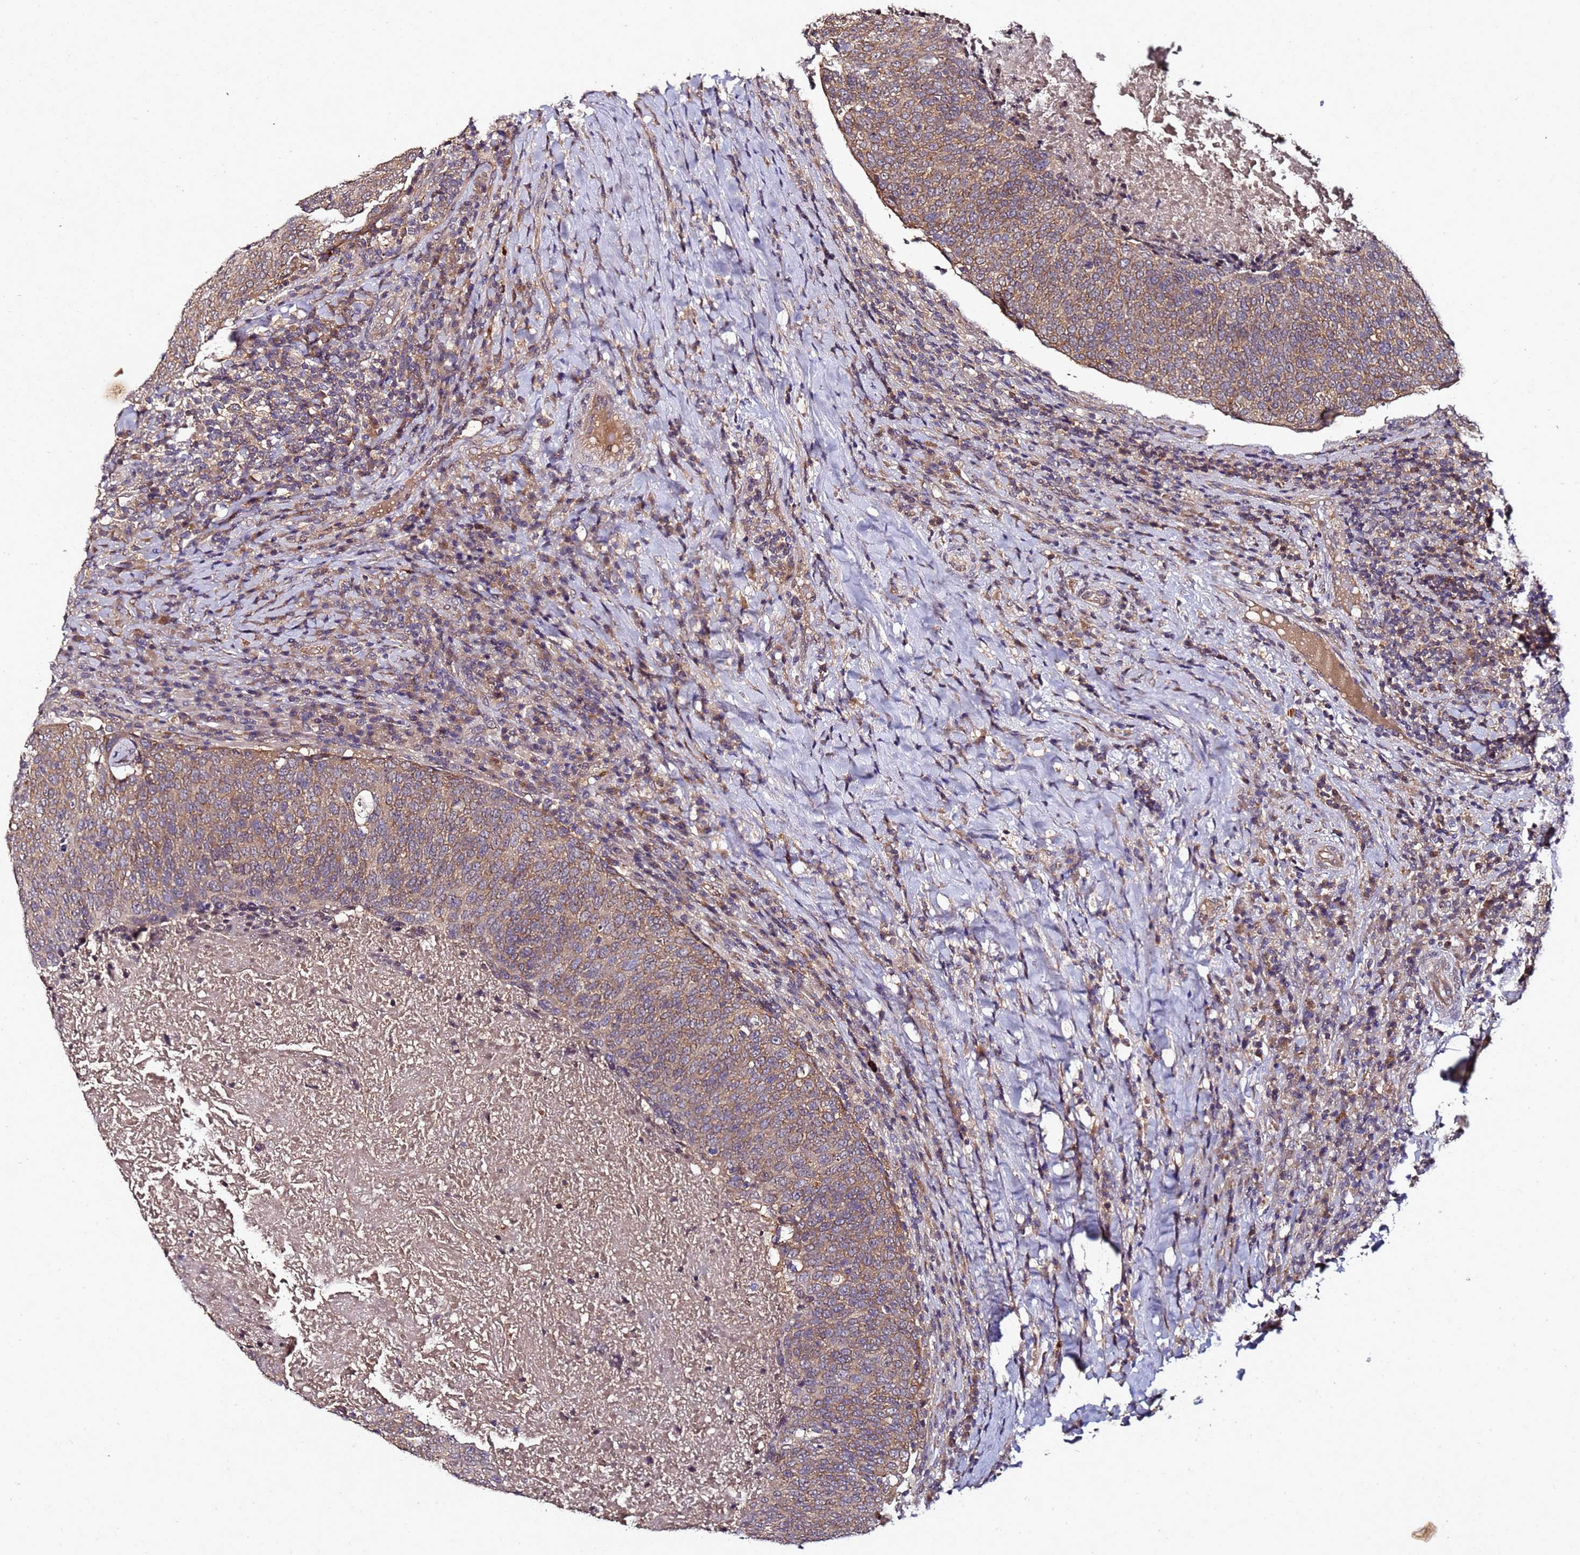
{"staining": {"intensity": "moderate", "quantity": ">75%", "location": "cytoplasmic/membranous"}, "tissue": "head and neck cancer", "cell_type": "Tumor cells", "image_type": "cancer", "snomed": [{"axis": "morphology", "description": "Squamous cell carcinoma, NOS"}, {"axis": "morphology", "description": "Squamous cell carcinoma, metastatic, NOS"}, {"axis": "topography", "description": "Lymph node"}, {"axis": "topography", "description": "Head-Neck"}], "caption": "Head and neck cancer stained for a protein (brown) displays moderate cytoplasmic/membranous positive positivity in approximately >75% of tumor cells.", "gene": "ANKRD17", "patient": {"sex": "male", "age": 62}}